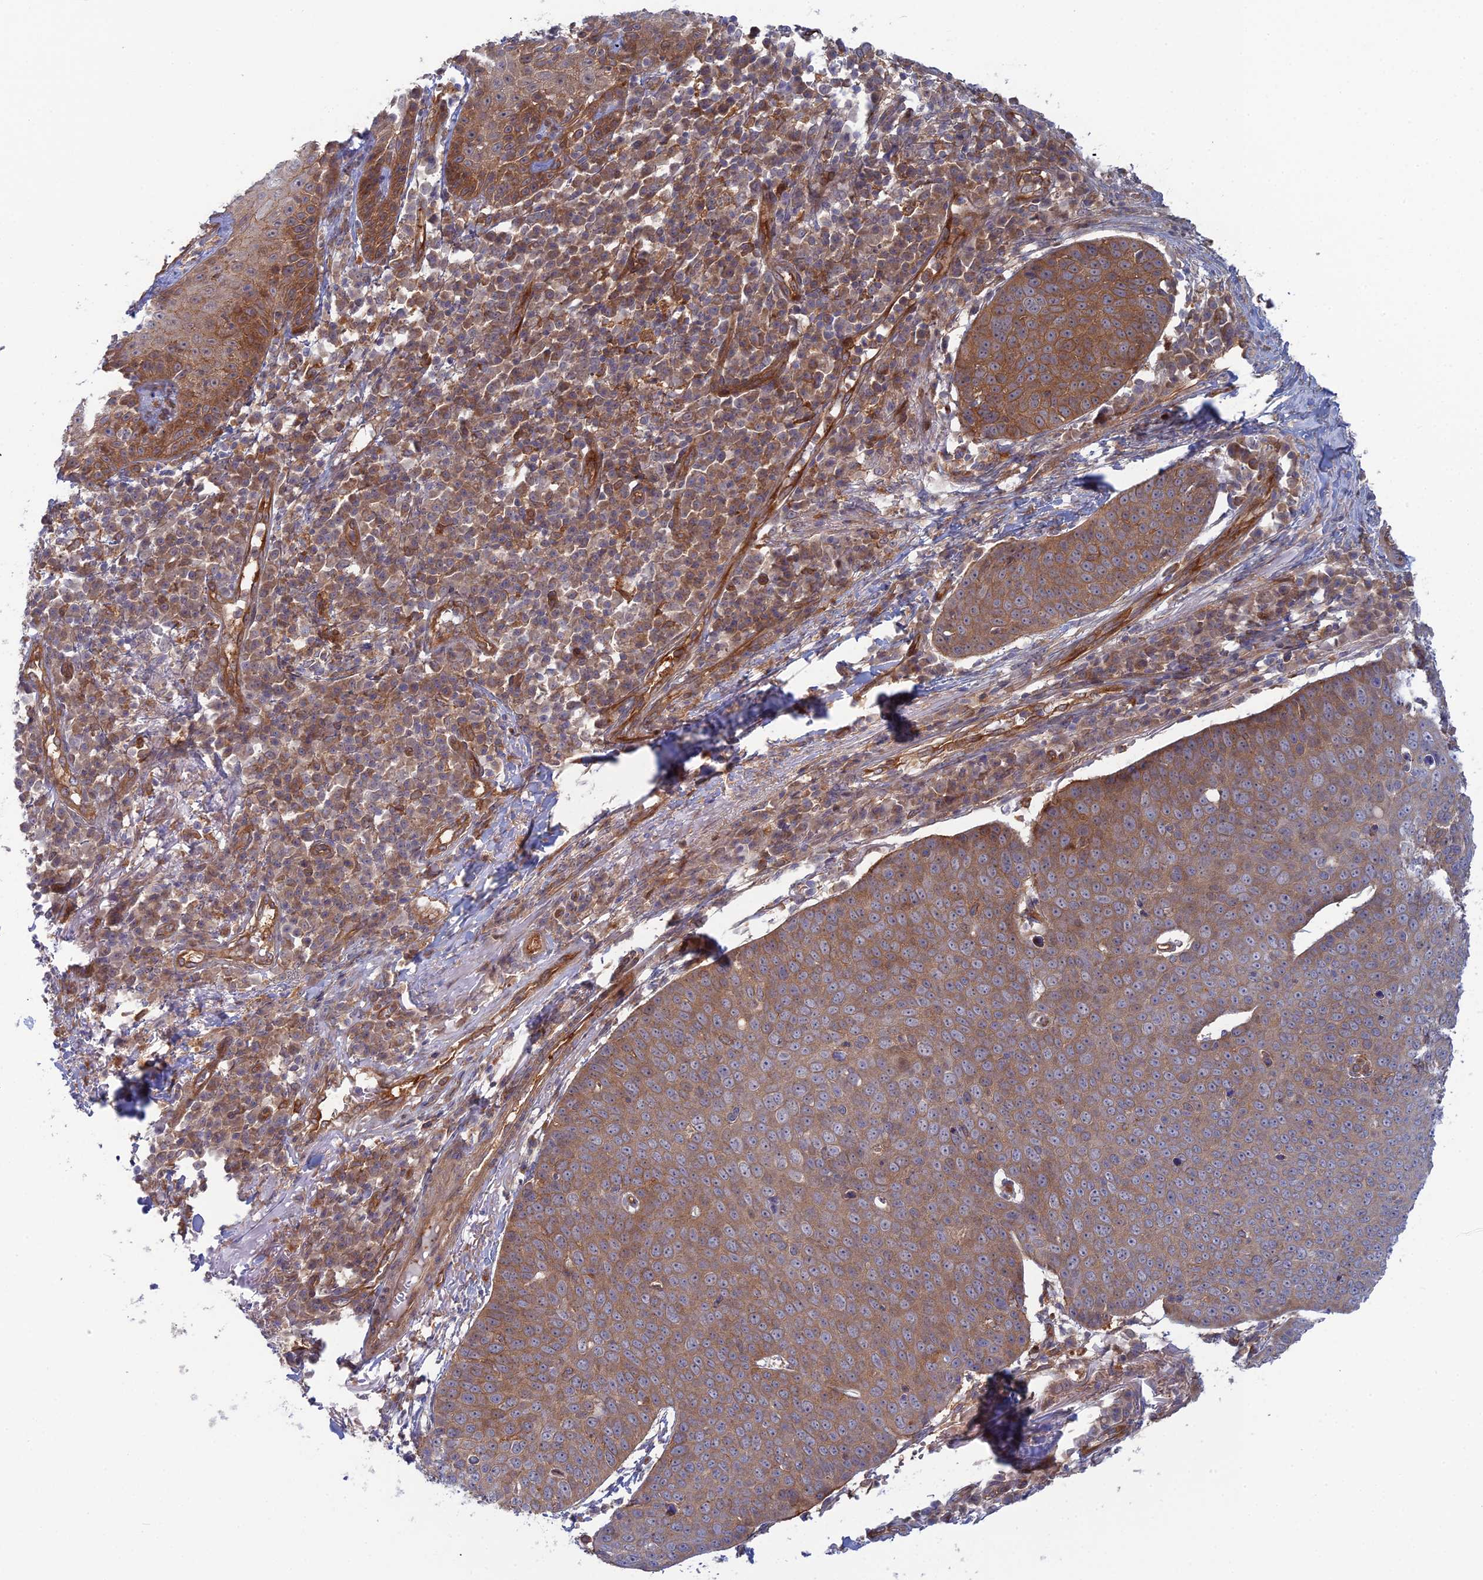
{"staining": {"intensity": "moderate", "quantity": ">75%", "location": "cytoplasmic/membranous"}, "tissue": "skin cancer", "cell_type": "Tumor cells", "image_type": "cancer", "snomed": [{"axis": "morphology", "description": "Squamous cell carcinoma, NOS"}, {"axis": "topography", "description": "Skin"}], "caption": "Immunohistochemical staining of human skin cancer (squamous cell carcinoma) exhibits medium levels of moderate cytoplasmic/membranous positivity in about >75% of tumor cells. (Stains: DAB in brown, nuclei in blue, Microscopy: brightfield microscopy at high magnification).", "gene": "ABHD1", "patient": {"sex": "male", "age": 71}}